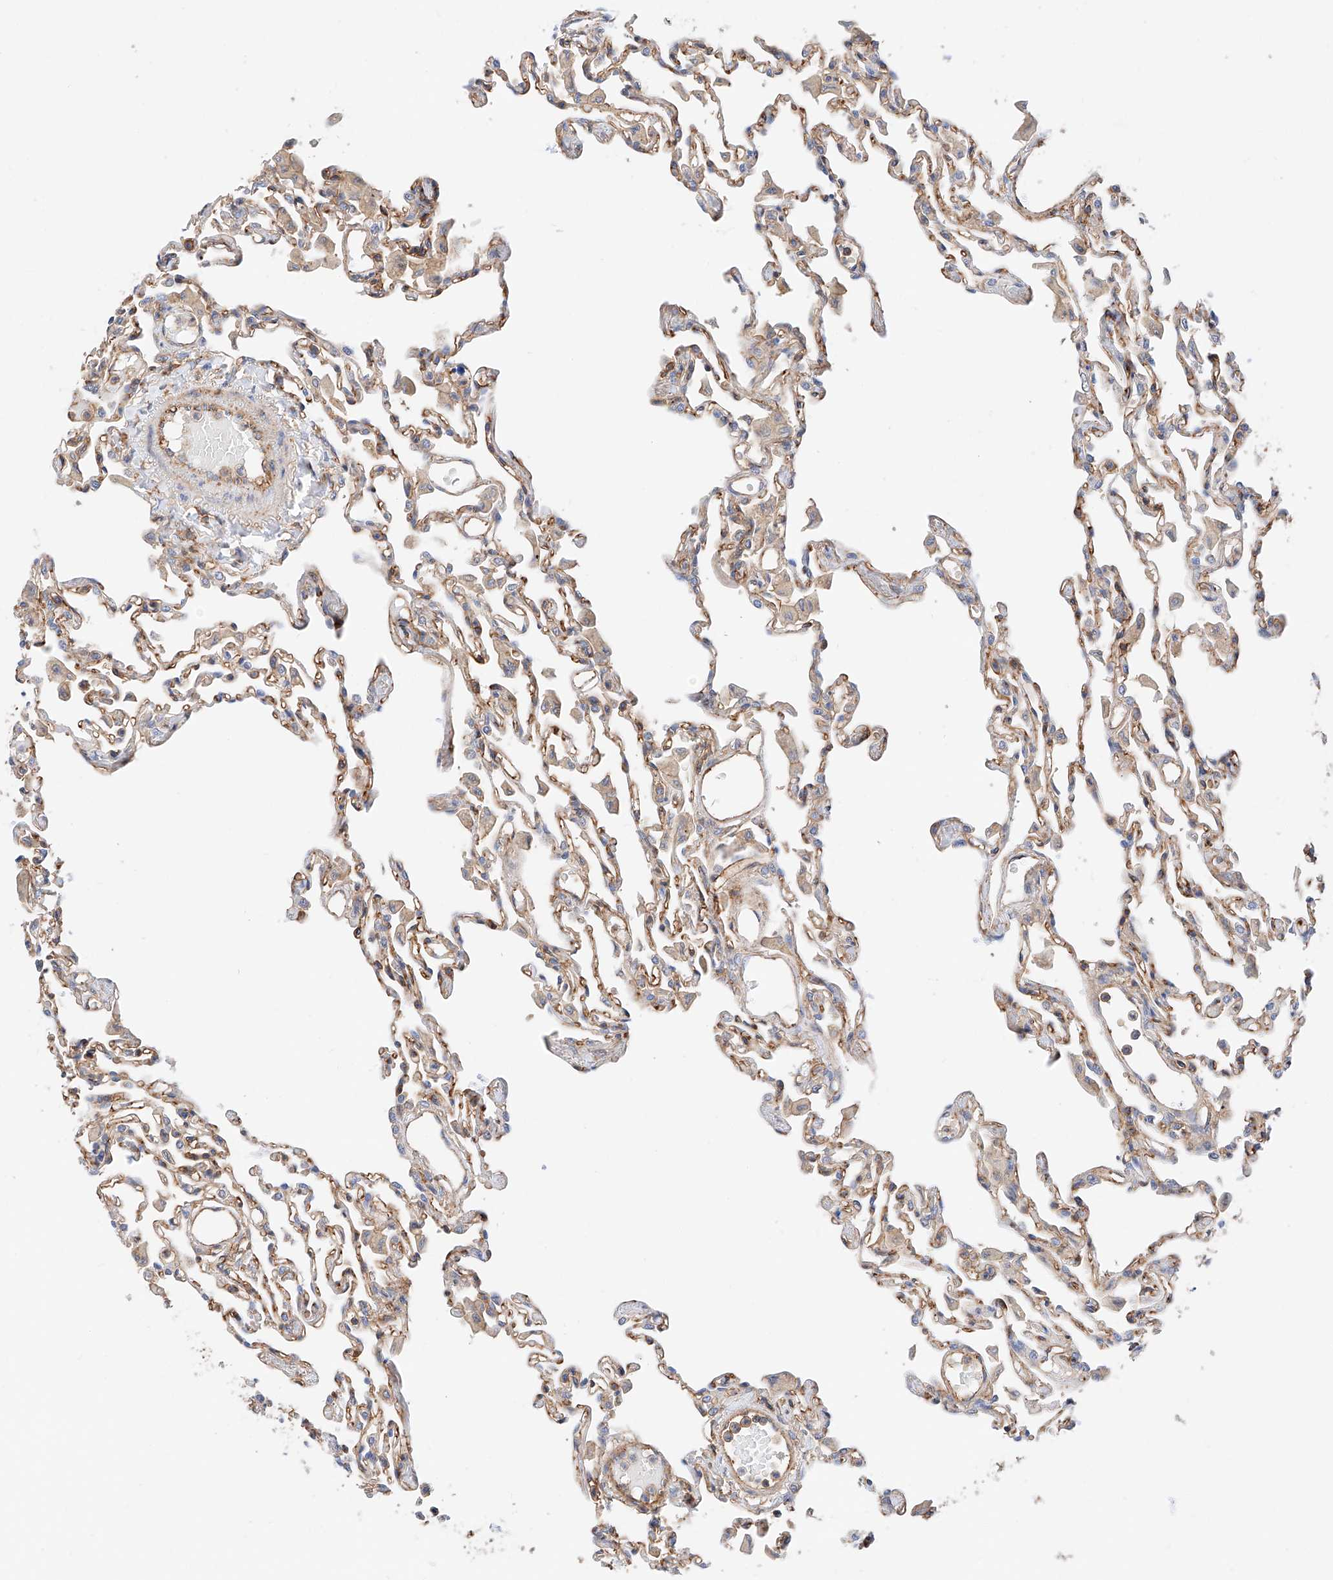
{"staining": {"intensity": "weak", "quantity": ">75%", "location": "cytoplasmic/membranous"}, "tissue": "lung", "cell_type": "Alveolar cells", "image_type": "normal", "snomed": [{"axis": "morphology", "description": "Normal tissue, NOS"}, {"axis": "topography", "description": "Bronchus"}, {"axis": "topography", "description": "Lung"}], "caption": "Approximately >75% of alveolar cells in normal lung show weak cytoplasmic/membranous protein staining as visualized by brown immunohistochemical staining.", "gene": "ENSG00000259132", "patient": {"sex": "female", "age": 49}}